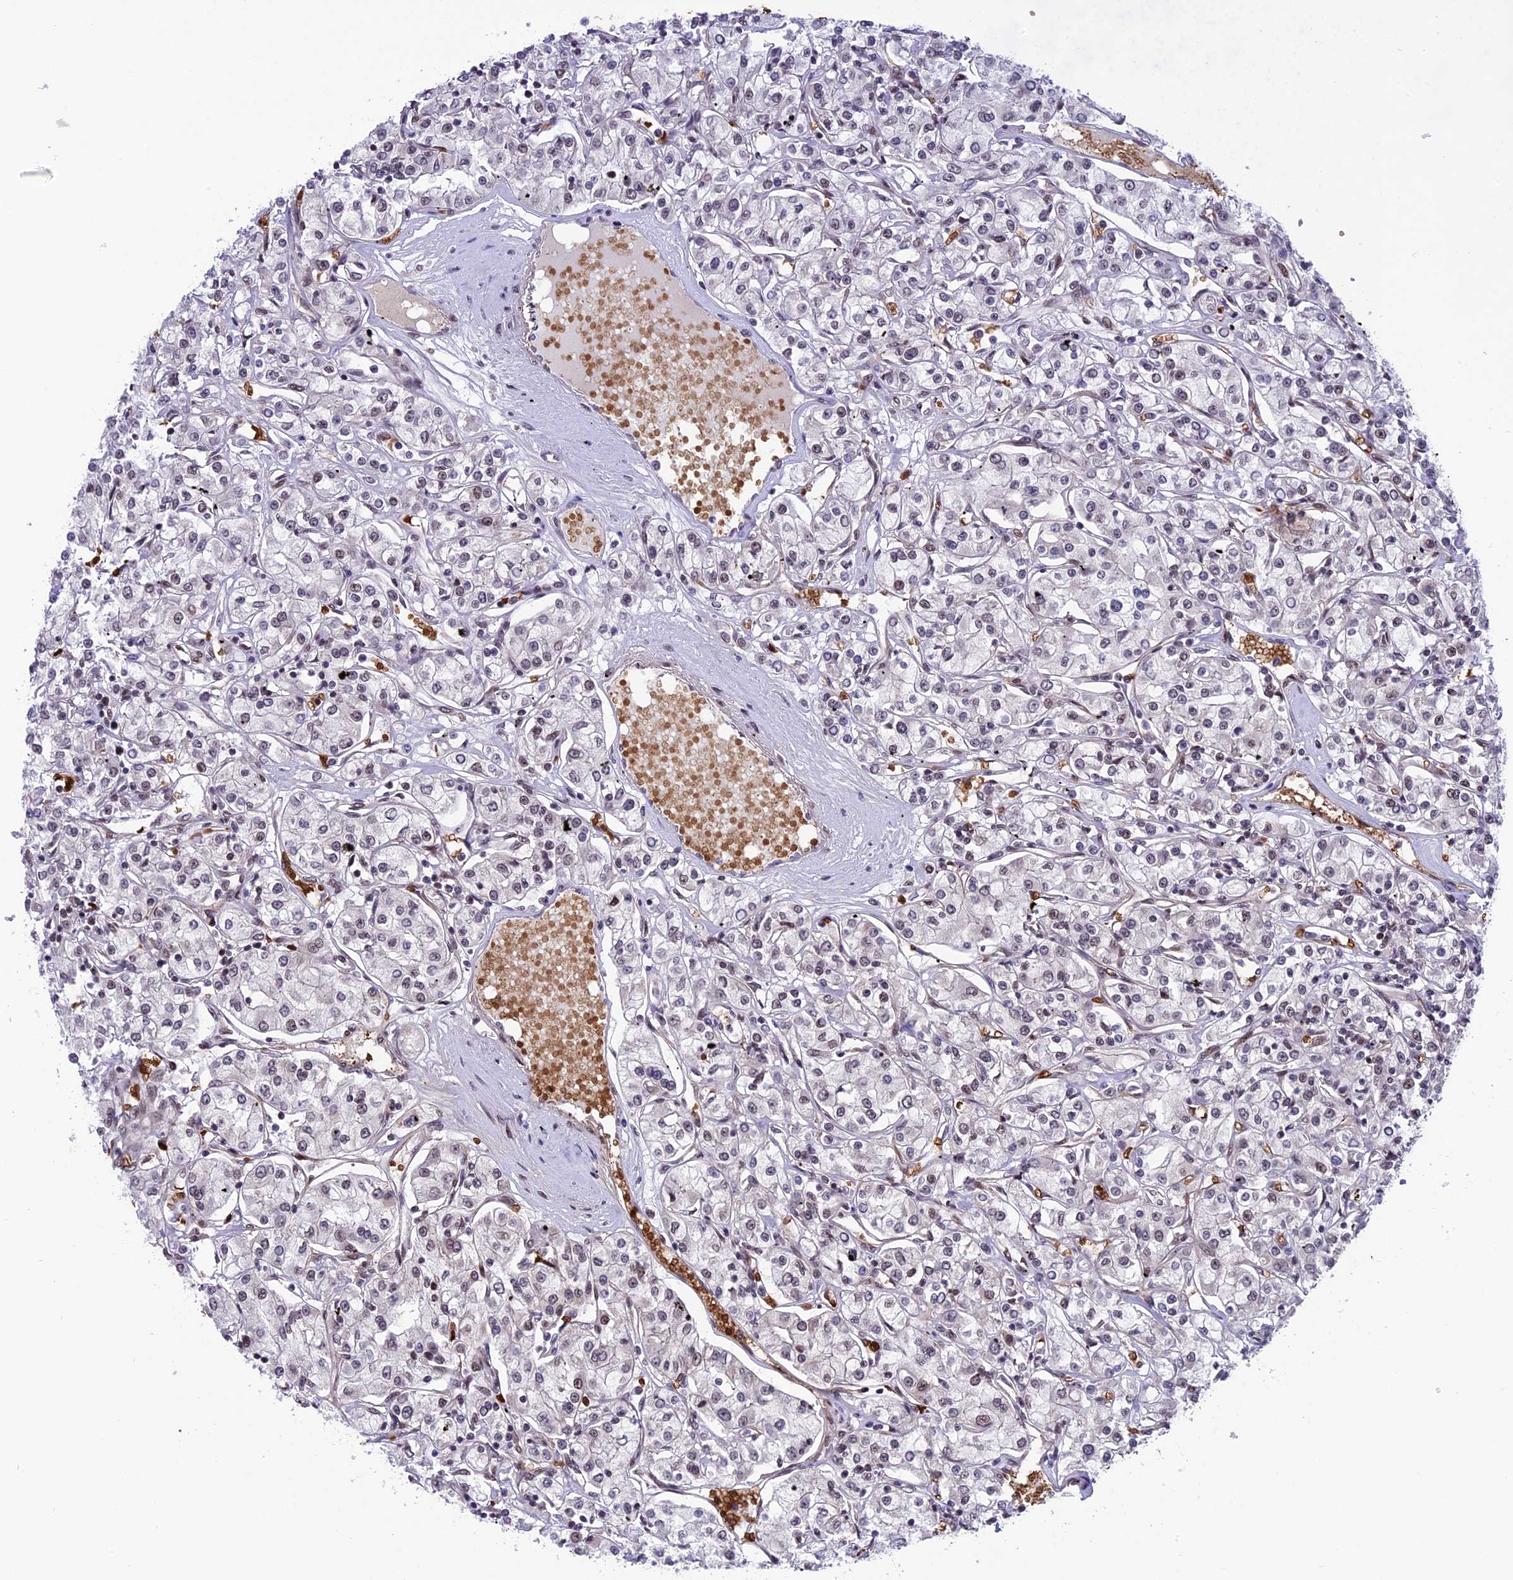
{"staining": {"intensity": "weak", "quantity": "<25%", "location": "nuclear"}, "tissue": "renal cancer", "cell_type": "Tumor cells", "image_type": "cancer", "snomed": [{"axis": "morphology", "description": "Adenocarcinoma, NOS"}, {"axis": "topography", "description": "Kidney"}], "caption": "Renal cancer stained for a protein using immunohistochemistry exhibits no expression tumor cells.", "gene": "MPHOSPH8", "patient": {"sex": "female", "age": 59}}